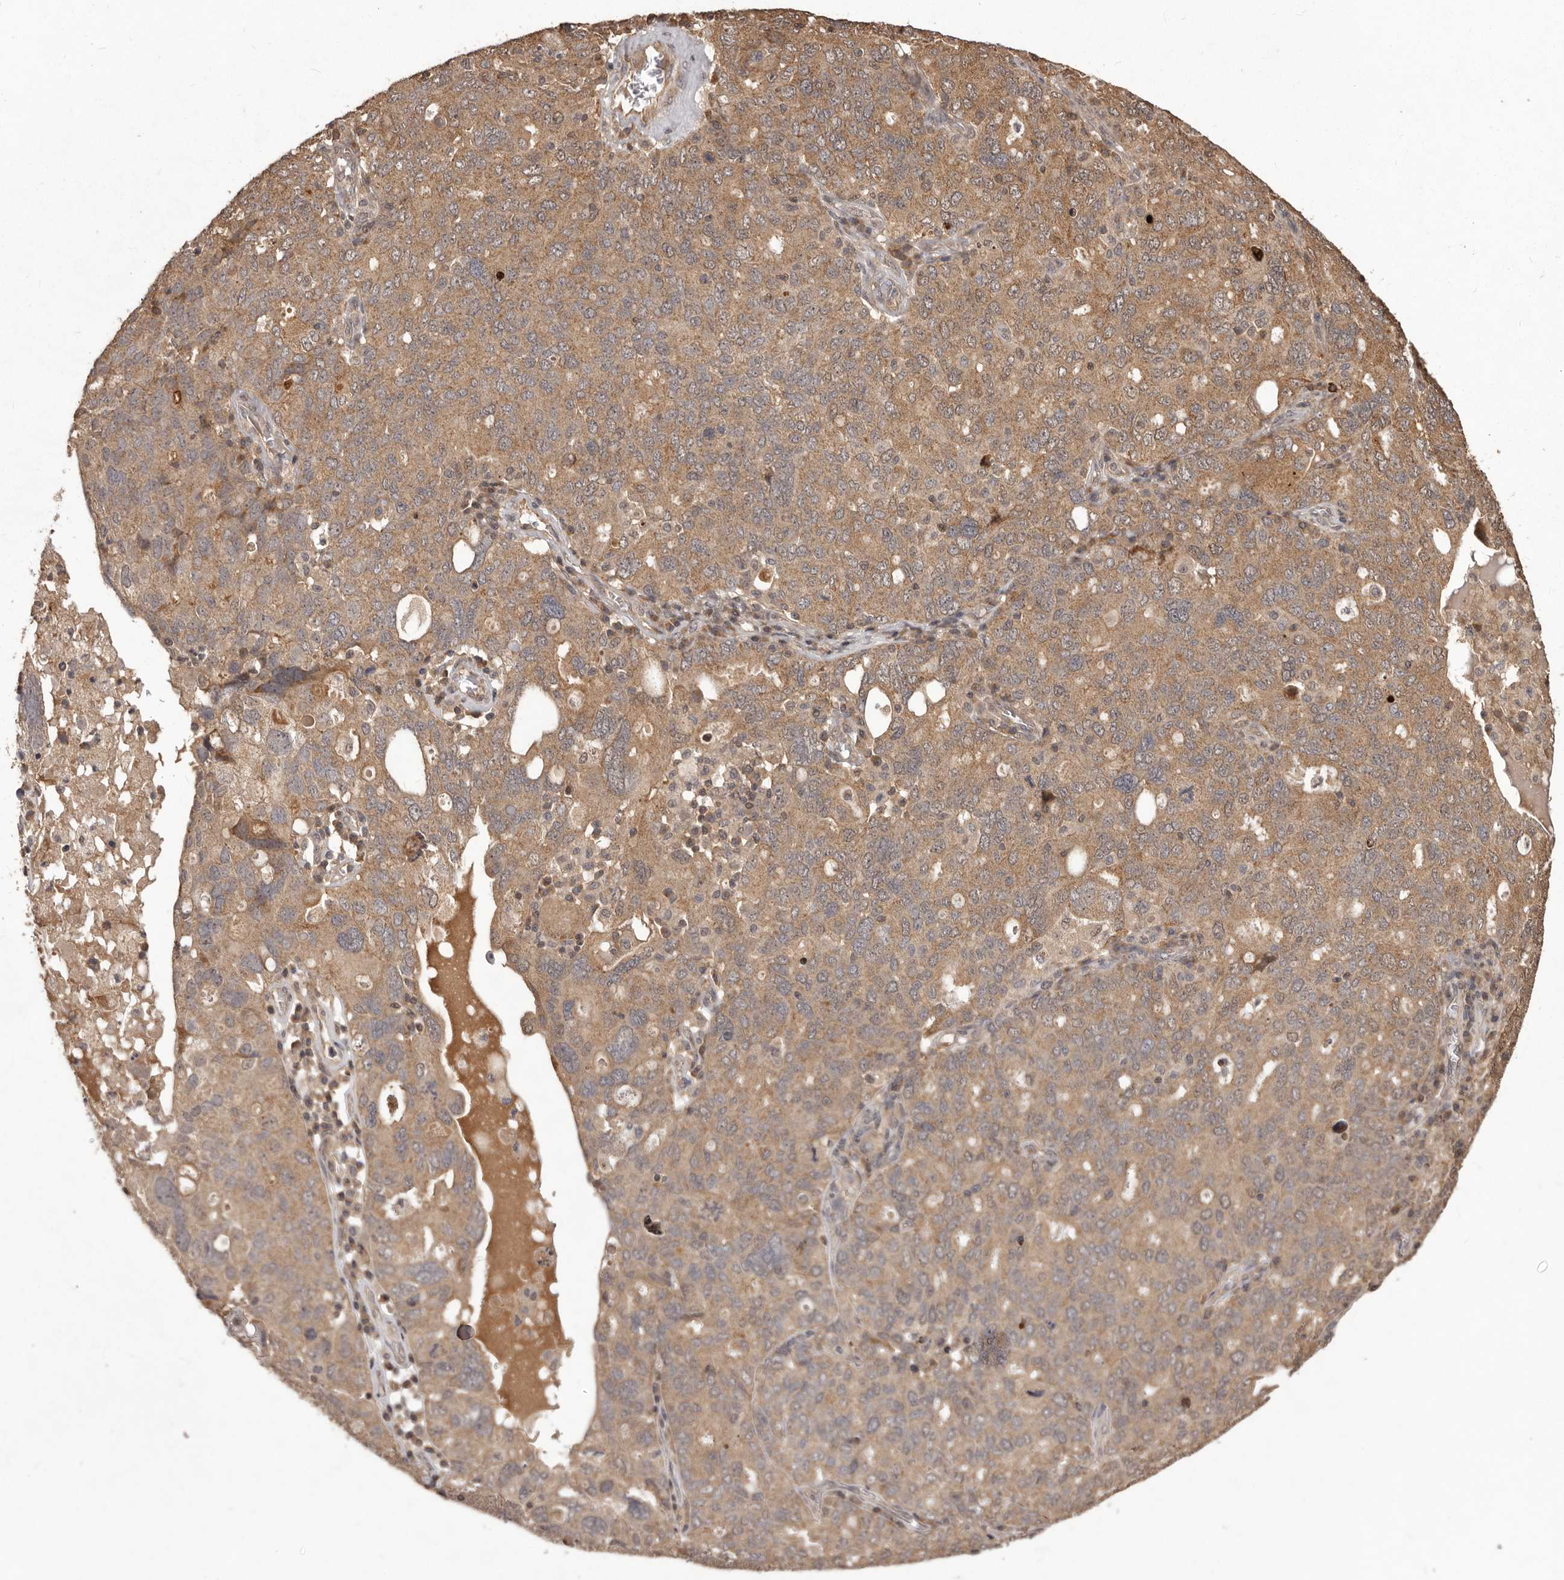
{"staining": {"intensity": "moderate", "quantity": ">75%", "location": "cytoplasmic/membranous"}, "tissue": "ovarian cancer", "cell_type": "Tumor cells", "image_type": "cancer", "snomed": [{"axis": "morphology", "description": "Carcinoma, endometroid"}, {"axis": "topography", "description": "Ovary"}], "caption": "Immunohistochemistry (IHC) histopathology image of human ovarian cancer (endometroid carcinoma) stained for a protein (brown), which demonstrates medium levels of moderate cytoplasmic/membranous staining in about >75% of tumor cells.", "gene": "MTO1", "patient": {"sex": "female", "age": 62}}